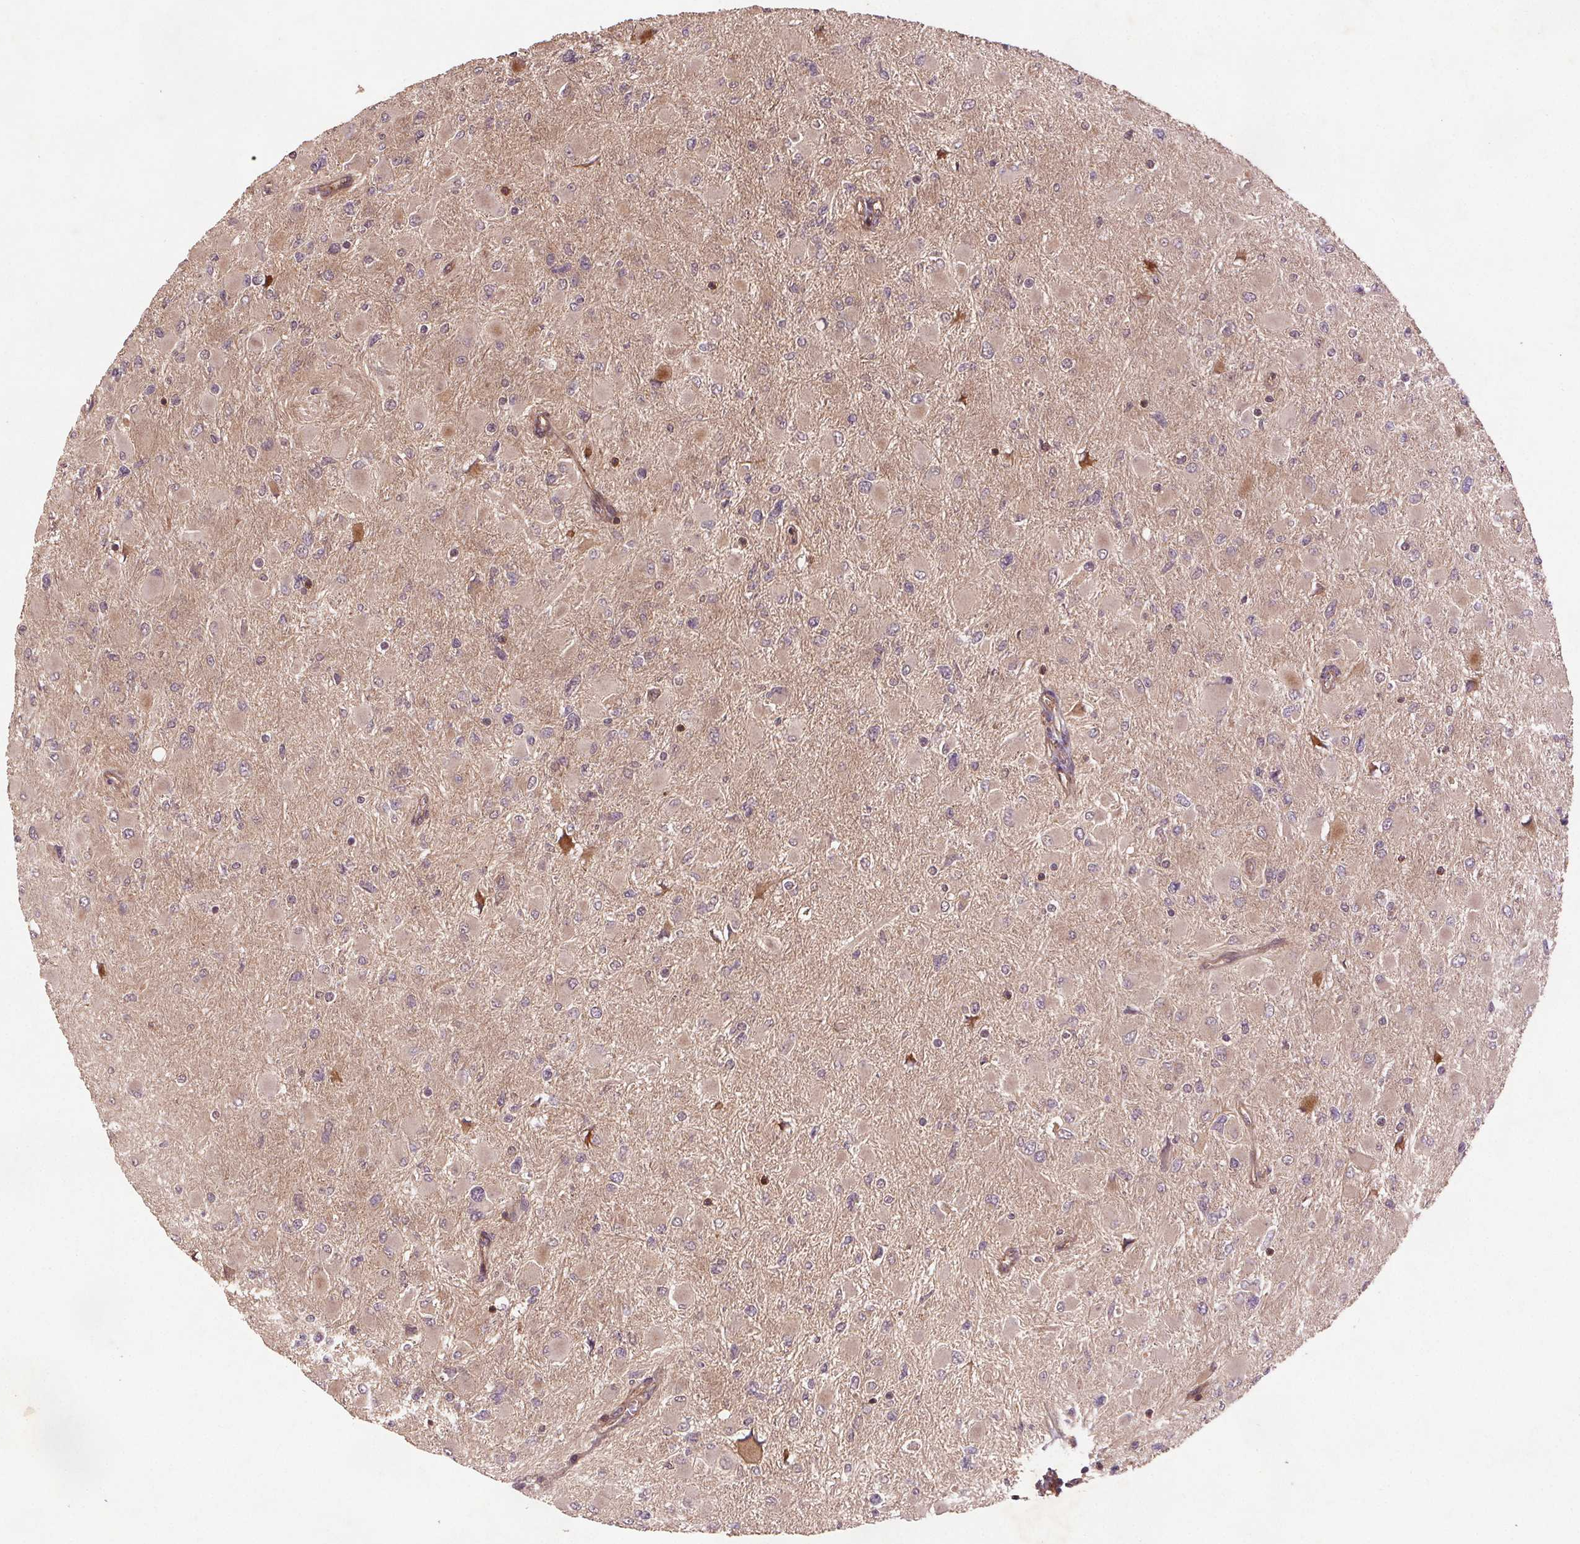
{"staining": {"intensity": "negative", "quantity": "none", "location": "none"}, "tissue": "glioma", "cell_type": "Tumor cells", "image_type": "cancer", "snomed": [{"axis": "morphology", "description": "Glioma, malignant, High grade"}, {"axis": "topography", "description": "Cerebral cortex"}], "caption": "Protein analysis of high-grade glioma (malignant) demonstrates no significant staining in tumor cells.", "gene": "SEC14L2", "patient": {"sex": "female", "age": 36}}